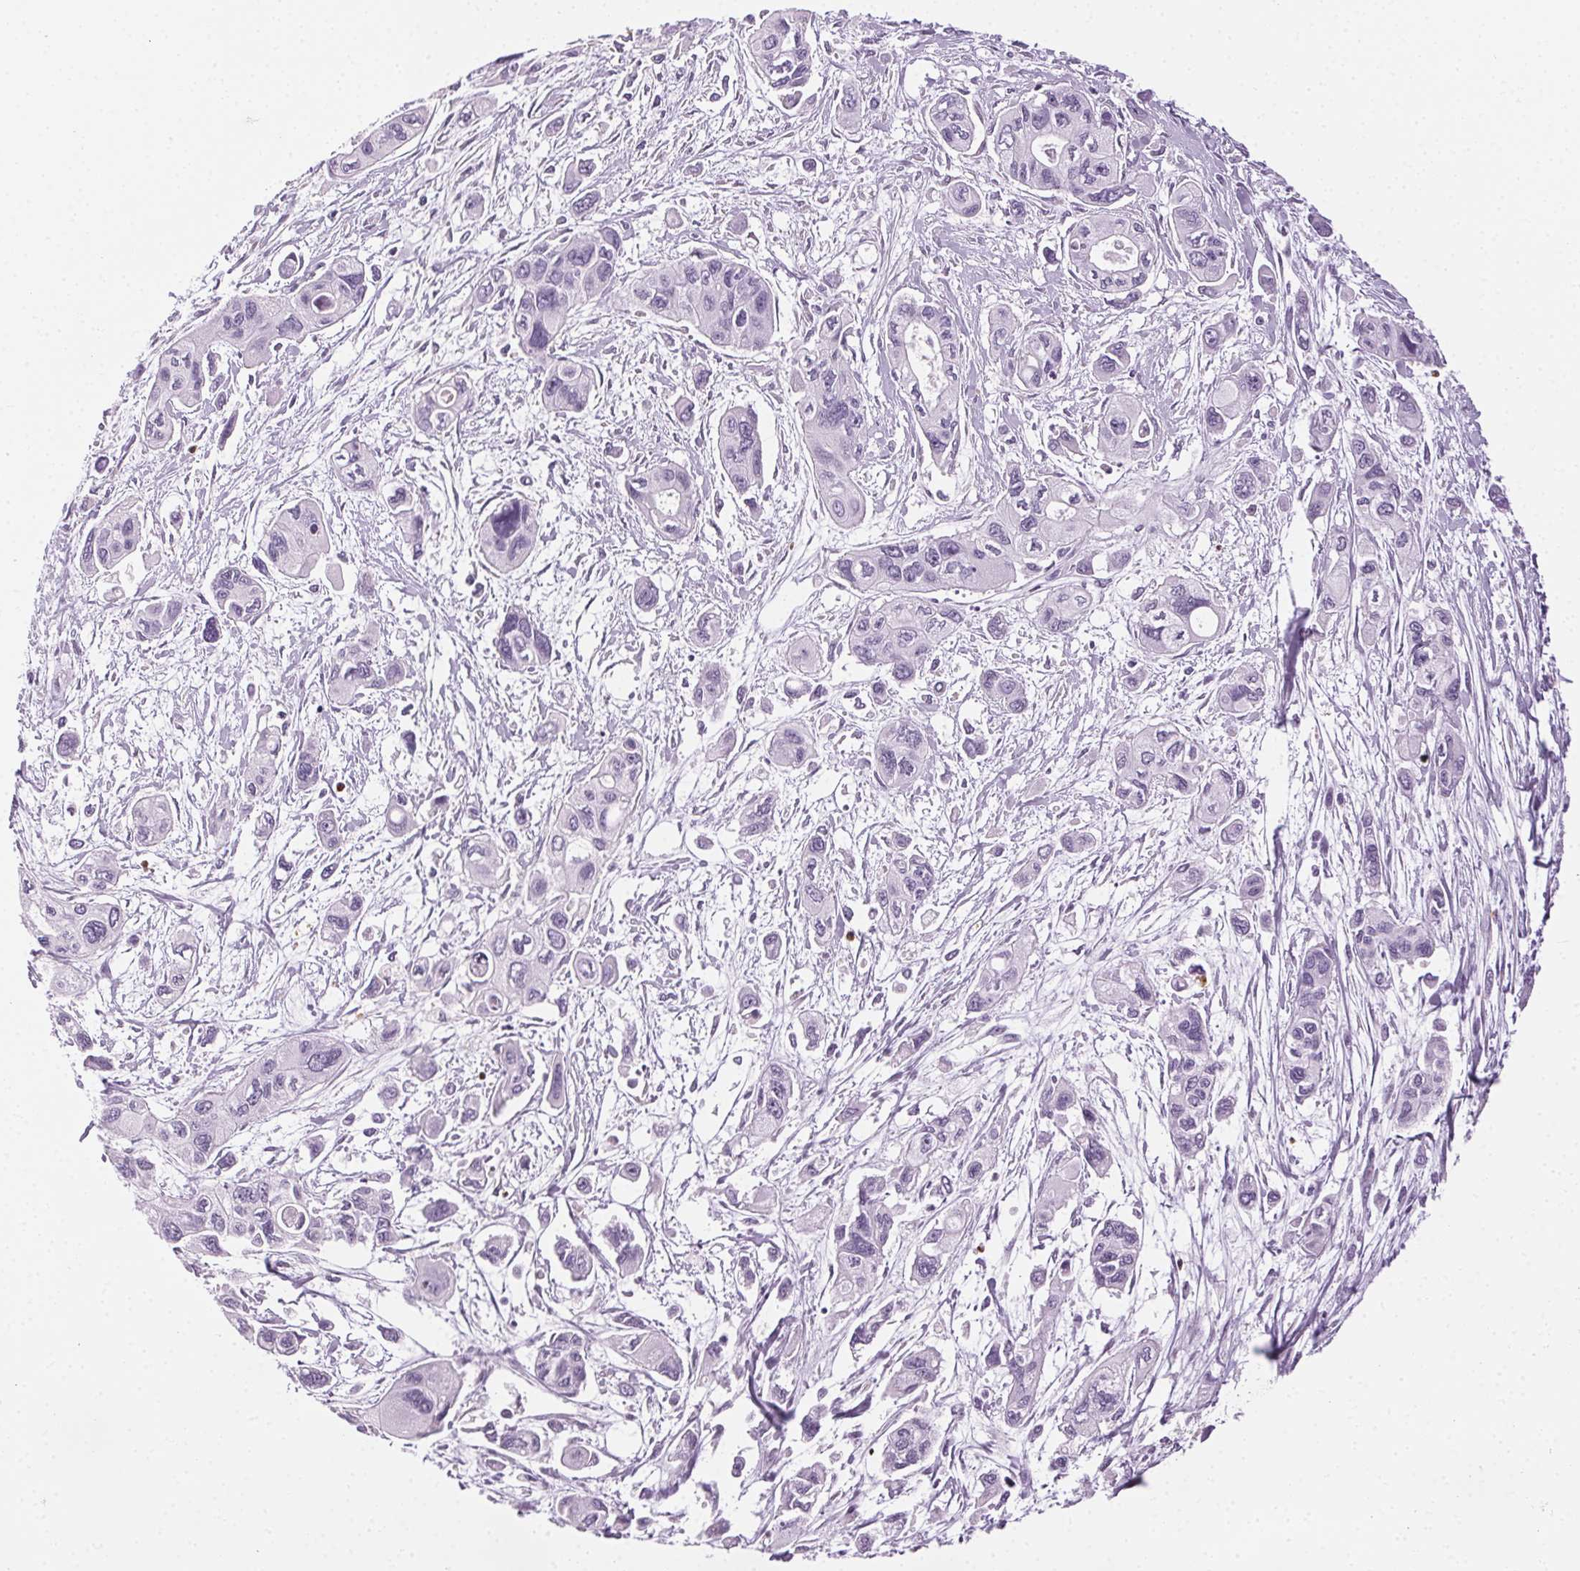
{"staining": {"intensity": "negative", "quantity": "none", "location": "none"}, "tissue": "pancreatic cancer", "cell_type": "Tumor cells", "image_type": "cancer", "snomed": [{"axis": "morphology", "description": "Adenocarcinoma, NOS"}, {"axis": "topography", "description": "Pancreas"}], "caption": "High magnification brightfield microscopy of pancreatic cancer stained with DAB (3,3'-diaminobenzidine) (brown) and counterstained with hematoxylin (blue): tumor cells show no significant staining. (DAB immunohistochemistry visualized using brightfield microscopy, high magnification).", "gene": "MPO", "patient": {"sex": "female", "age": 47}}